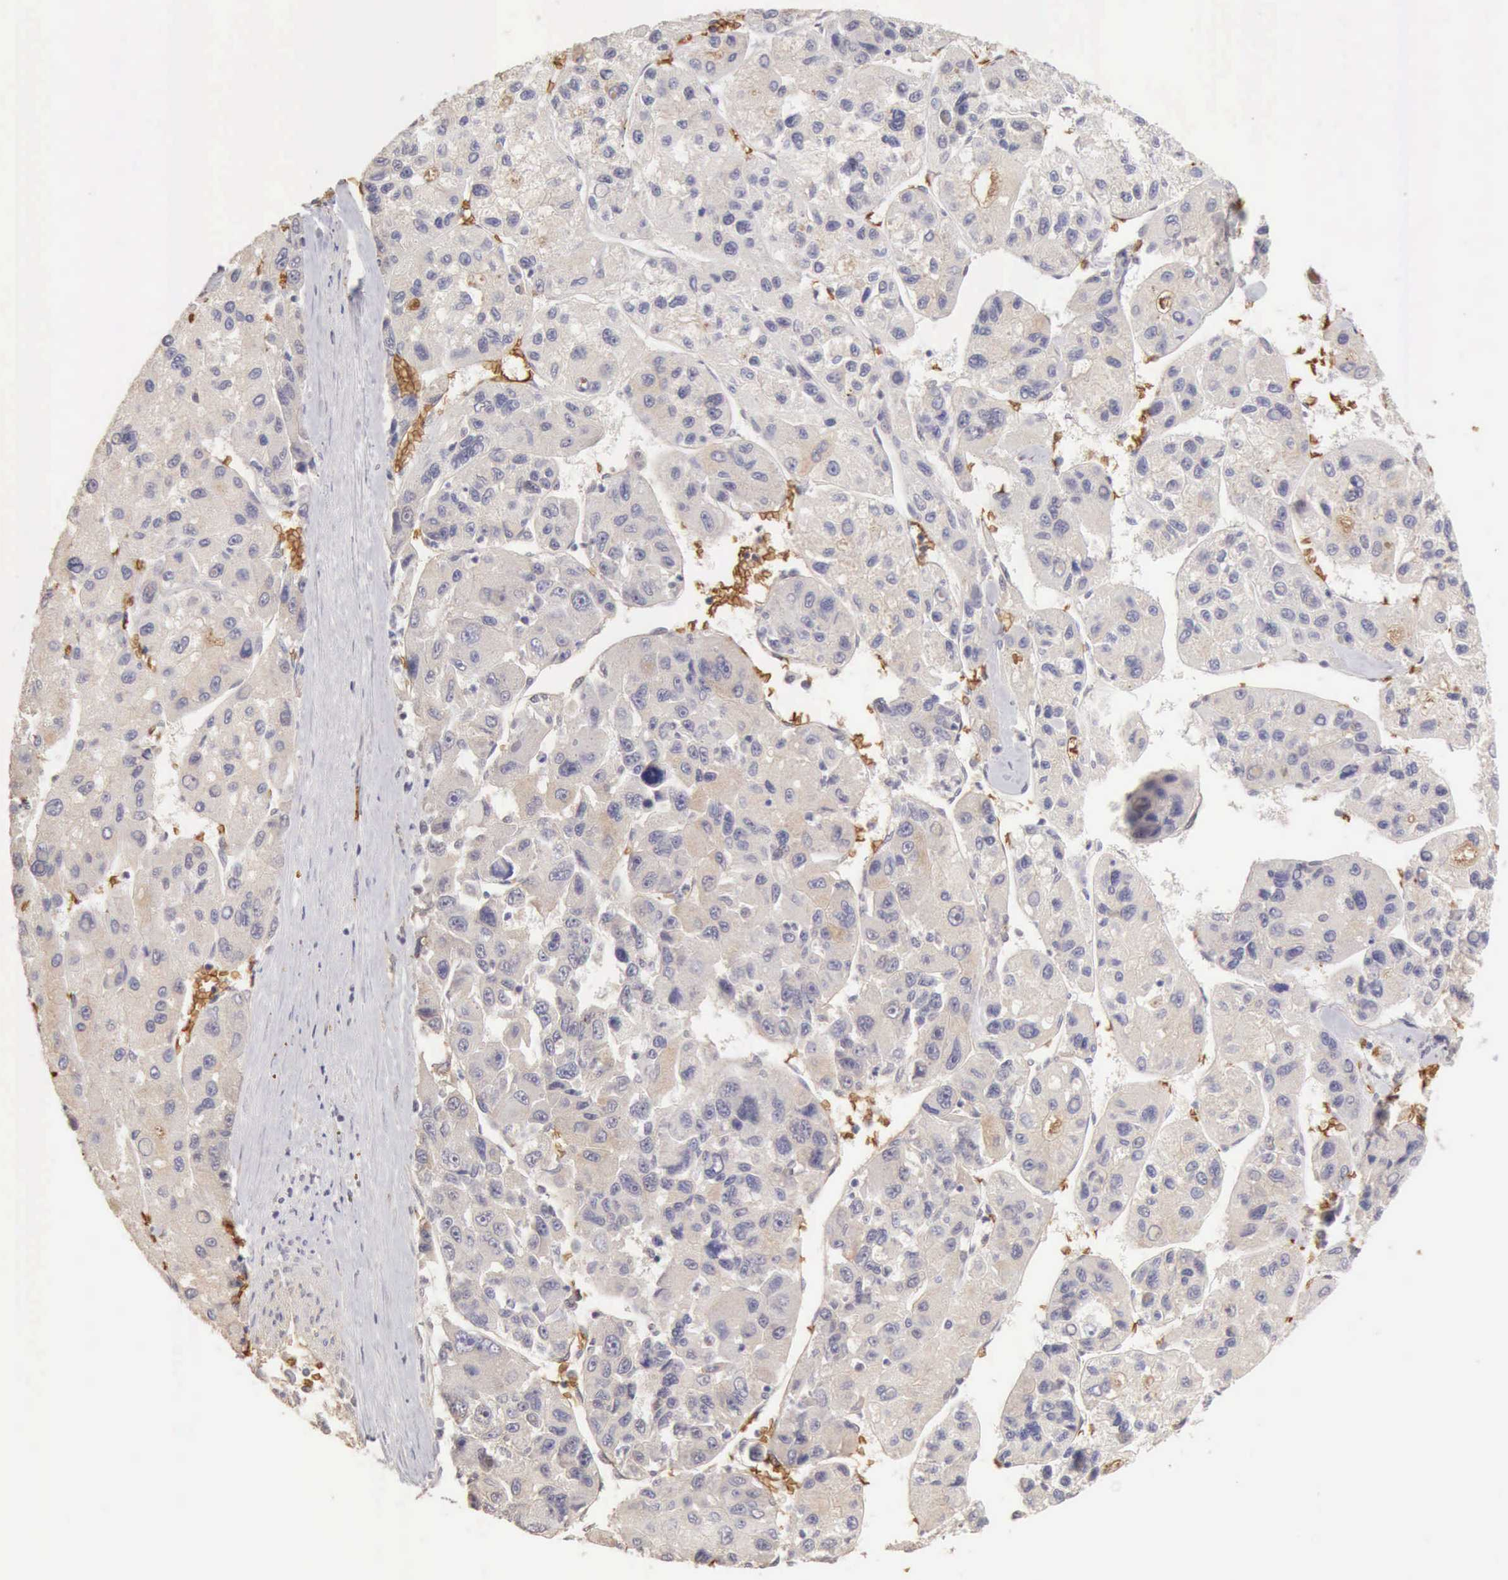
{"staining": {"intensity": "negative", "quantity": "none", "location": "none"}, "tissue": "liver cancer", "cell_type": "Tumor cells", "image_type": "cancer", "snomed": [{"axis": "morphology", "description": "Carcinoma, Hepatocellular, NOS"}, {"axis": "topography", "description": "Liver"}], "caption": "This histopathology image is of liver cancer stained with IHC to label a protein in brown with the nuclei are counter-stained blue. There is no positivity in tumor cells.", "gene": "CFI", "patient": {"sex": "male", "age": 64}}